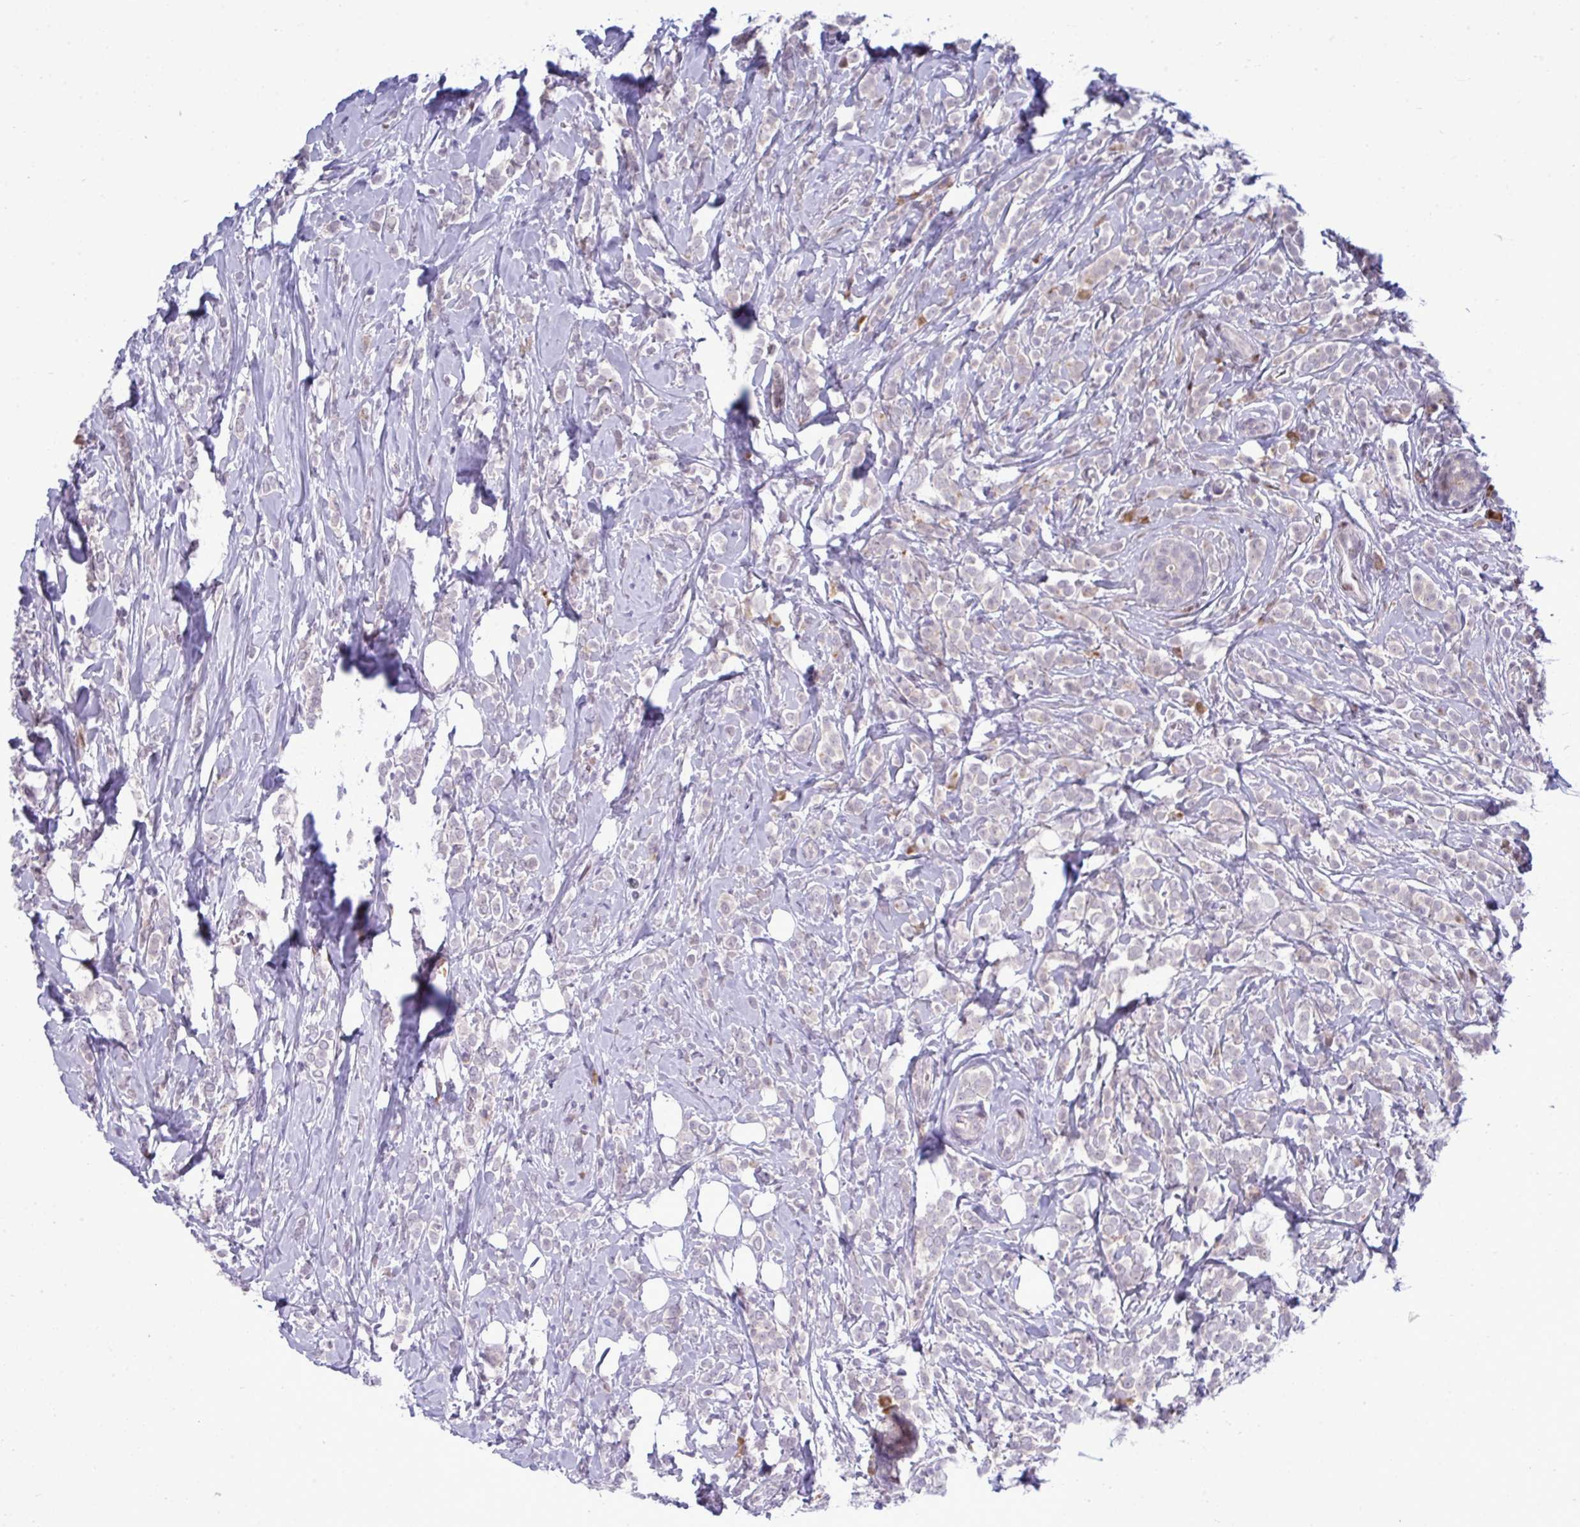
{"staining": {"intensity": "negative", "quantity": "none", "location": "none"}, "tissue": "breast cancer", "cell_type": "Tumor cells", "image_type": "cancer", "snomed": [{"axis": "morphology", "description": "Lobular carcinoma"}, {"axis": "topography", "description": "Breast"}], "caption": "This is a micrograph of IHC staining of lobular carcinoma (breast), which shows no positivity in tumor cells. Brightfield microscopy of immunohistochemistry (IHC) stained with DAB (brown) and hematoxylin (blue), captured at high magnification.", "gene": "TAB1", "patient": {"sex": "female", "age": 49}}